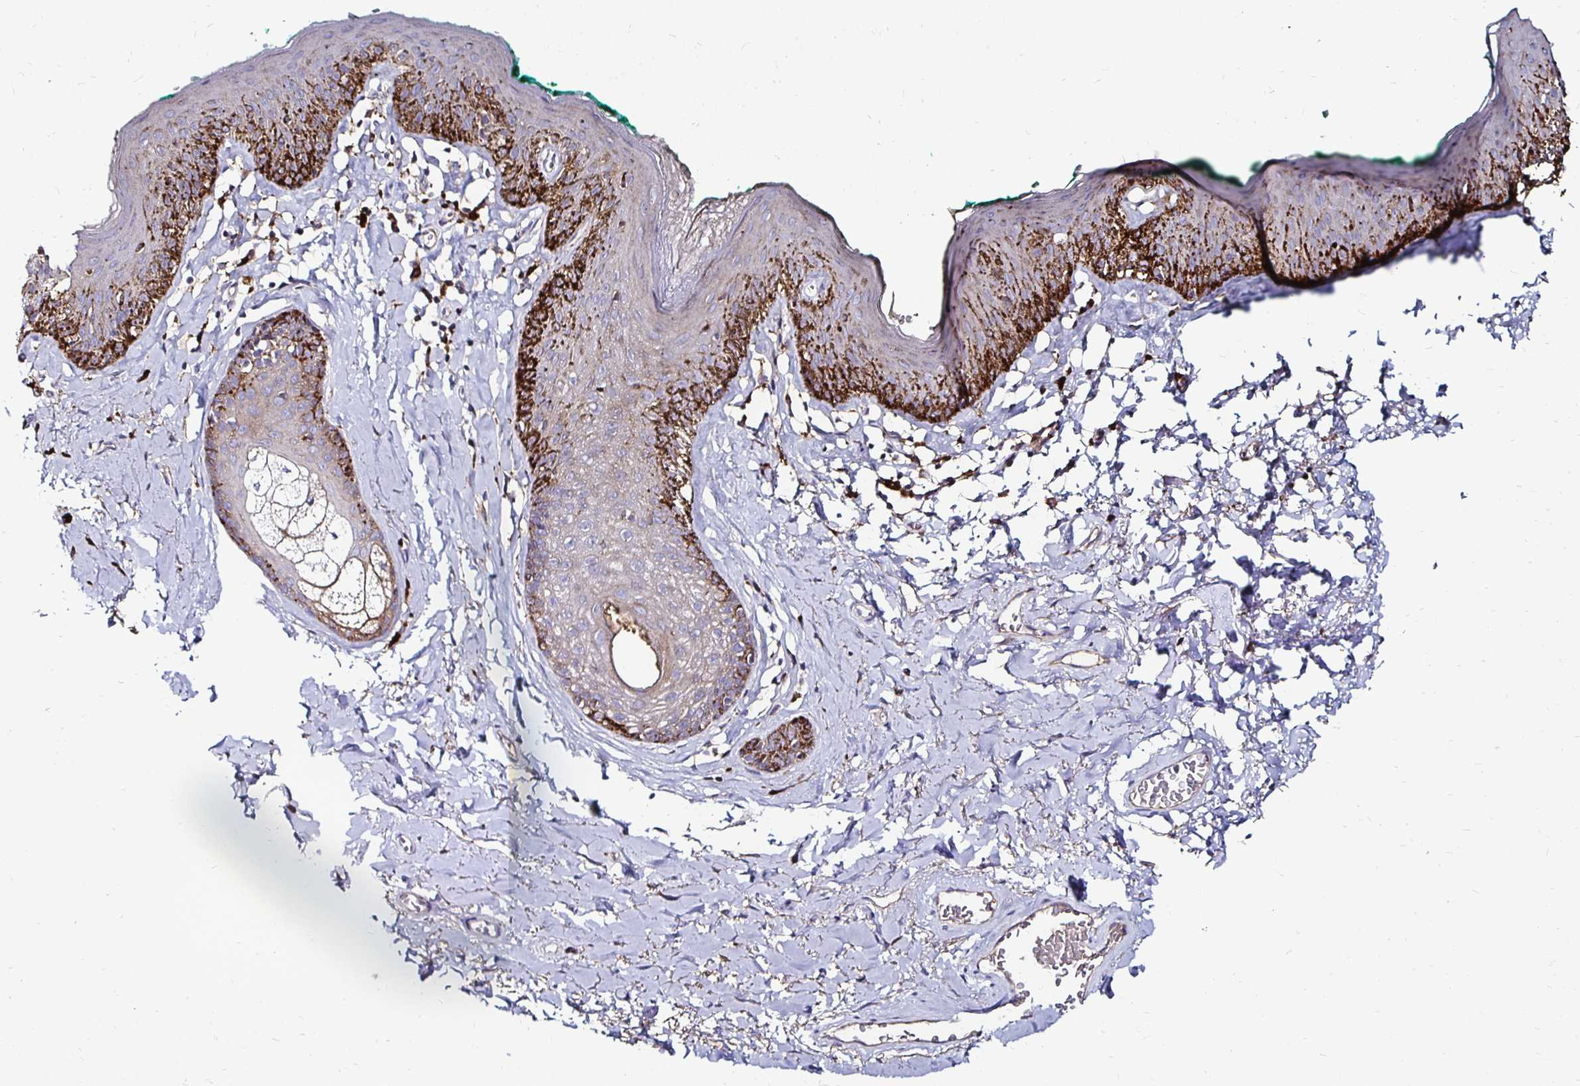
{"staining": {"intensity": "strong", "quantity": "<25%", "location": "cytoplasmic/membranous"}, "tissue": "skin", "cell_type": "Epidermal cells", "image_type": "normal", "snomed": [{"axis": "morphology", "description": "Normal tissue, NOS"}, {"axis": "topography", "description": "Vulva"}, {"axis": "topography", "description": "Peripheral nerve tissue"}], "caption": "Human skin stained for a protein (brown) exhibits strong cytoplasmic/membranous positive positivity in about <25% of epidermal cells.", "gene": "NCSTN", "patient": {"sex": "female", "age": 66}}